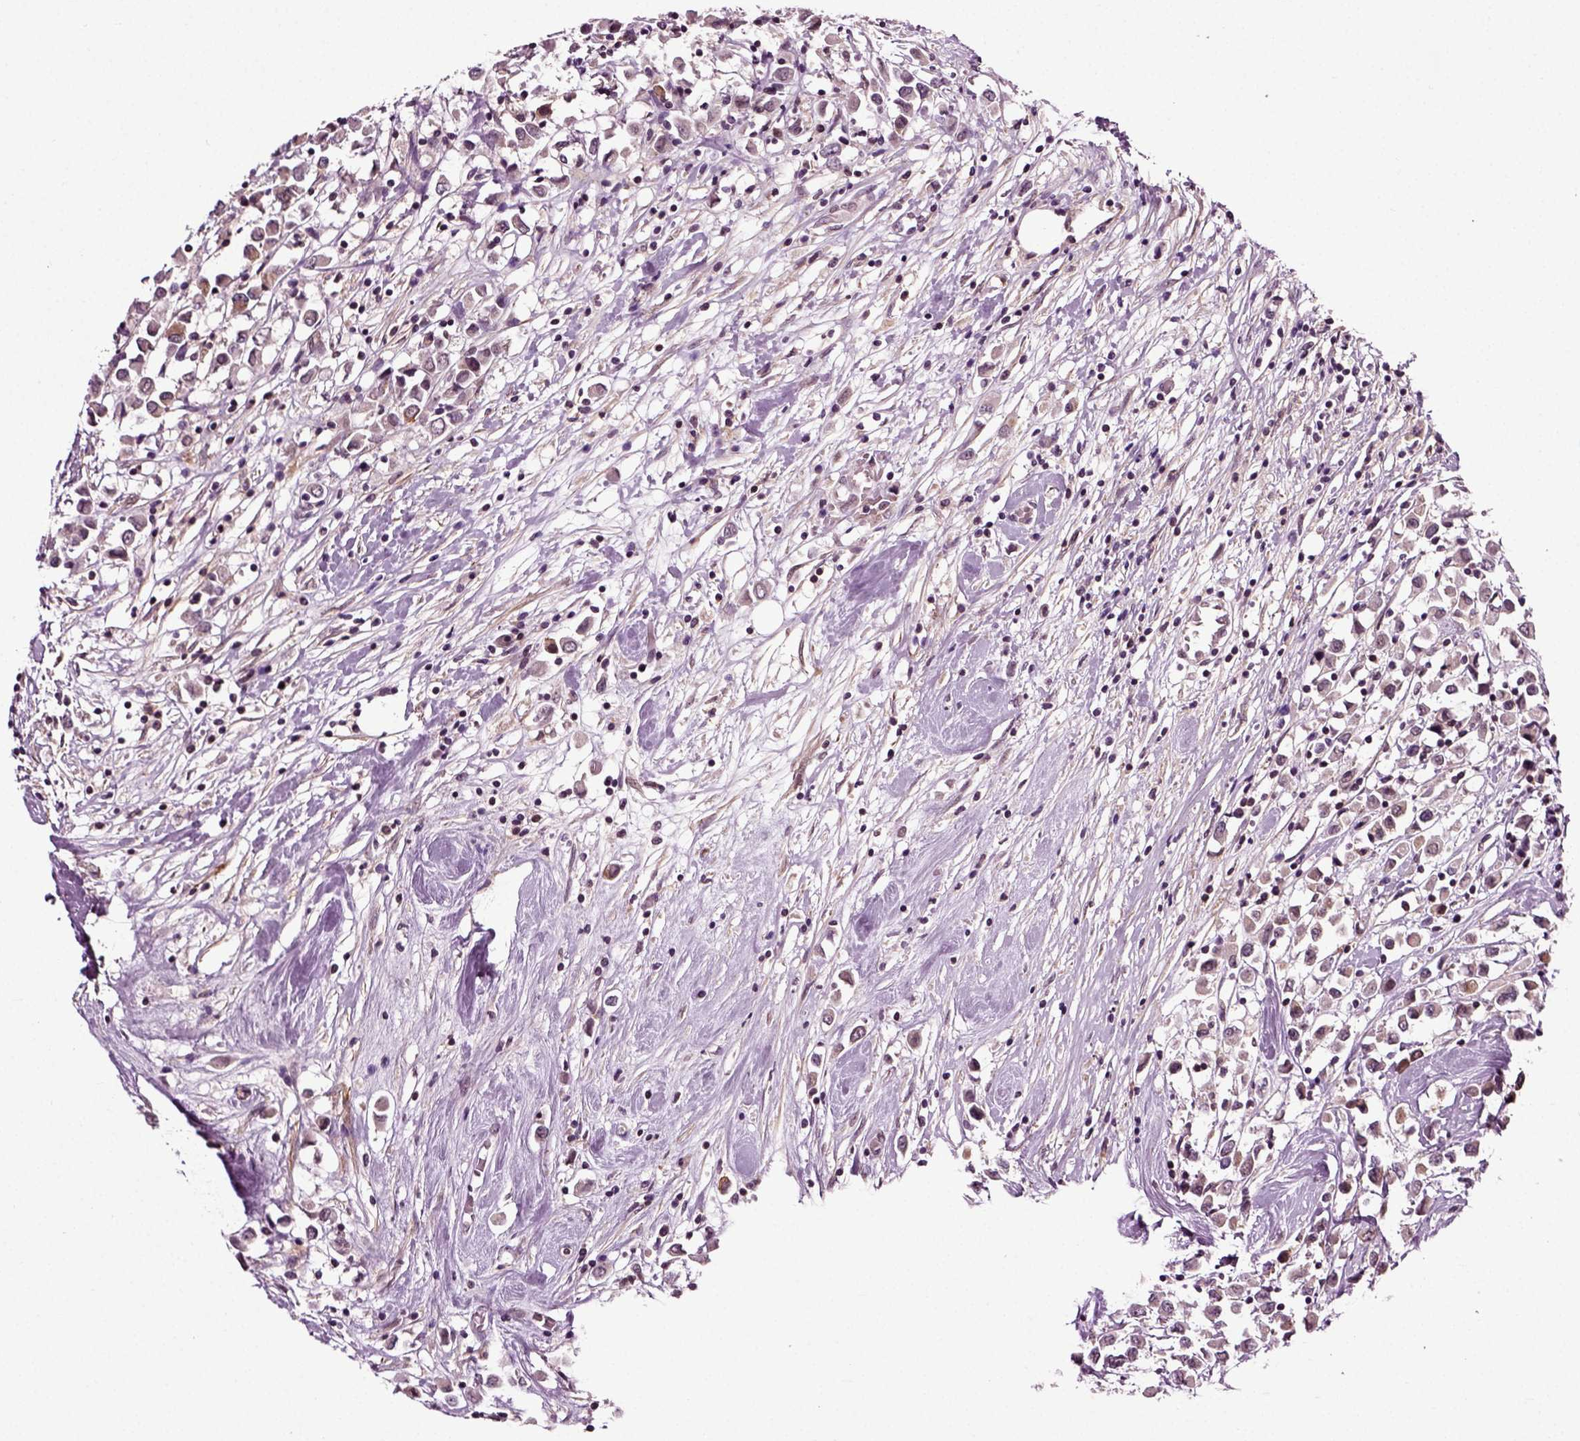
{"staining": {"intensity": "moderate", "quantity": "<25%", "location": "cytoplasmic/membranous"}, "tissue": "breast cancer", "cell_type": "Tumor cells", "image_type": "cancer", "snomed": [{"axis": "morphology", "description": "Duct carcinoma"}, {"axis": "topography", "description": "Breast"}], "caption": "Immunohistochemistry (DAB) staining of human breast invasive ductal carcinoma reveals moderate cytoplasmic/membranous protein expression in about <25% of tumor cells.", "gene": "KNSTRN", "patient": {"sex": "female", "age": 61}}